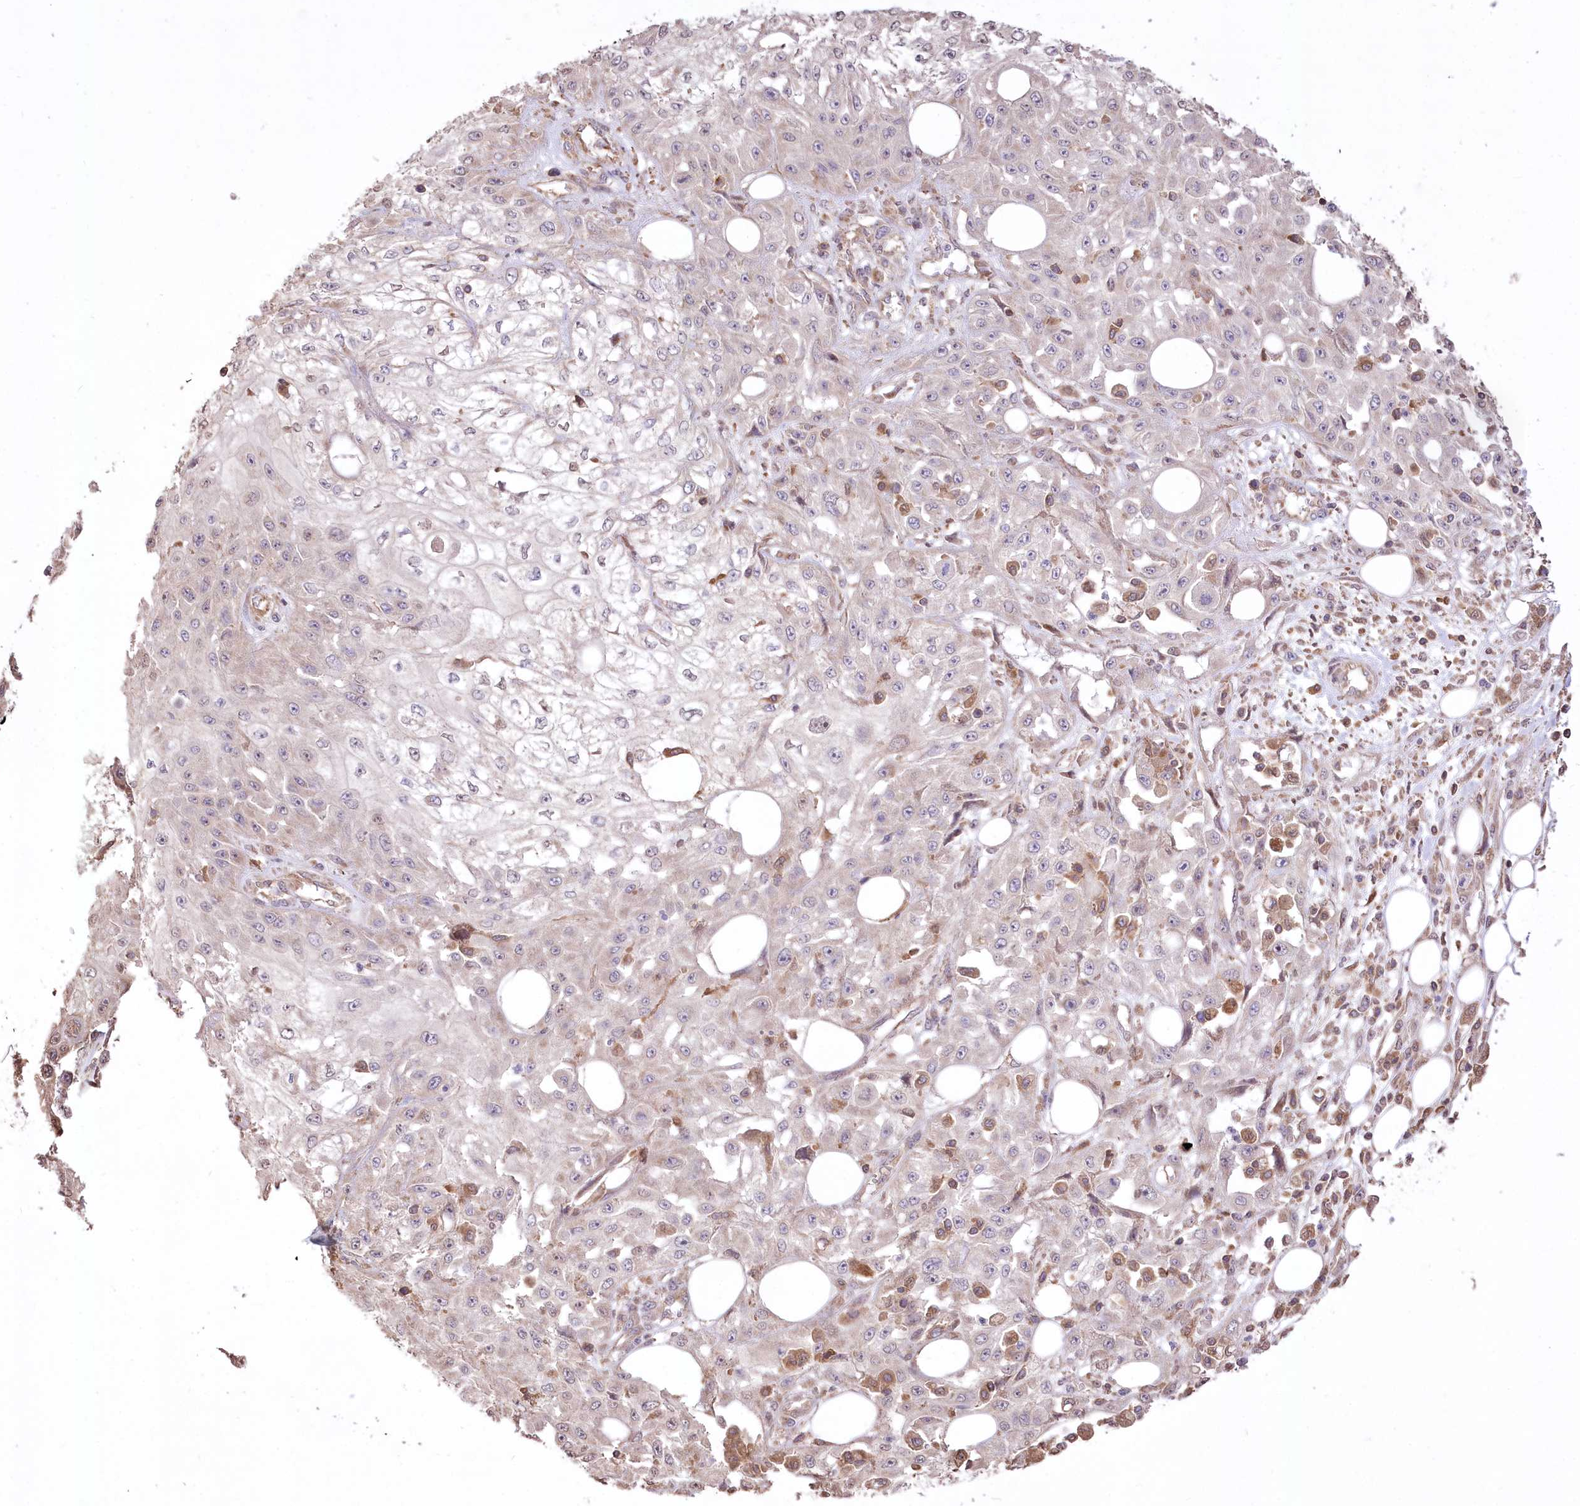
{"staining": {"intensity": "negative", "quantity": "none", "location": "none"}, "tissue": "skin cancer", "cell_type": "Tumor cells", "image_type": "cancer", "snomed": [{"axis": "morphology", "description": "Squamous cell carcinoma, NOS"}, {"axis": "morphology", "description": "Squamous cell carcinoma, metastatic, NOS"}, {"axis": "topography", "description": "Skin"}, {"axis": "topography", "description": "Lymph node"}], "caption": "A histopathology image of skin cancer stained for a protein demonstrates no brown staining in tumor cells. The staining is performed using DAB (3,3'-diaminobenzidine) brown chromogen with nuclei counter-stained in using hematoxylin.", "gene": "XYLB", "patient": {"sex": "male", "age": 75}}